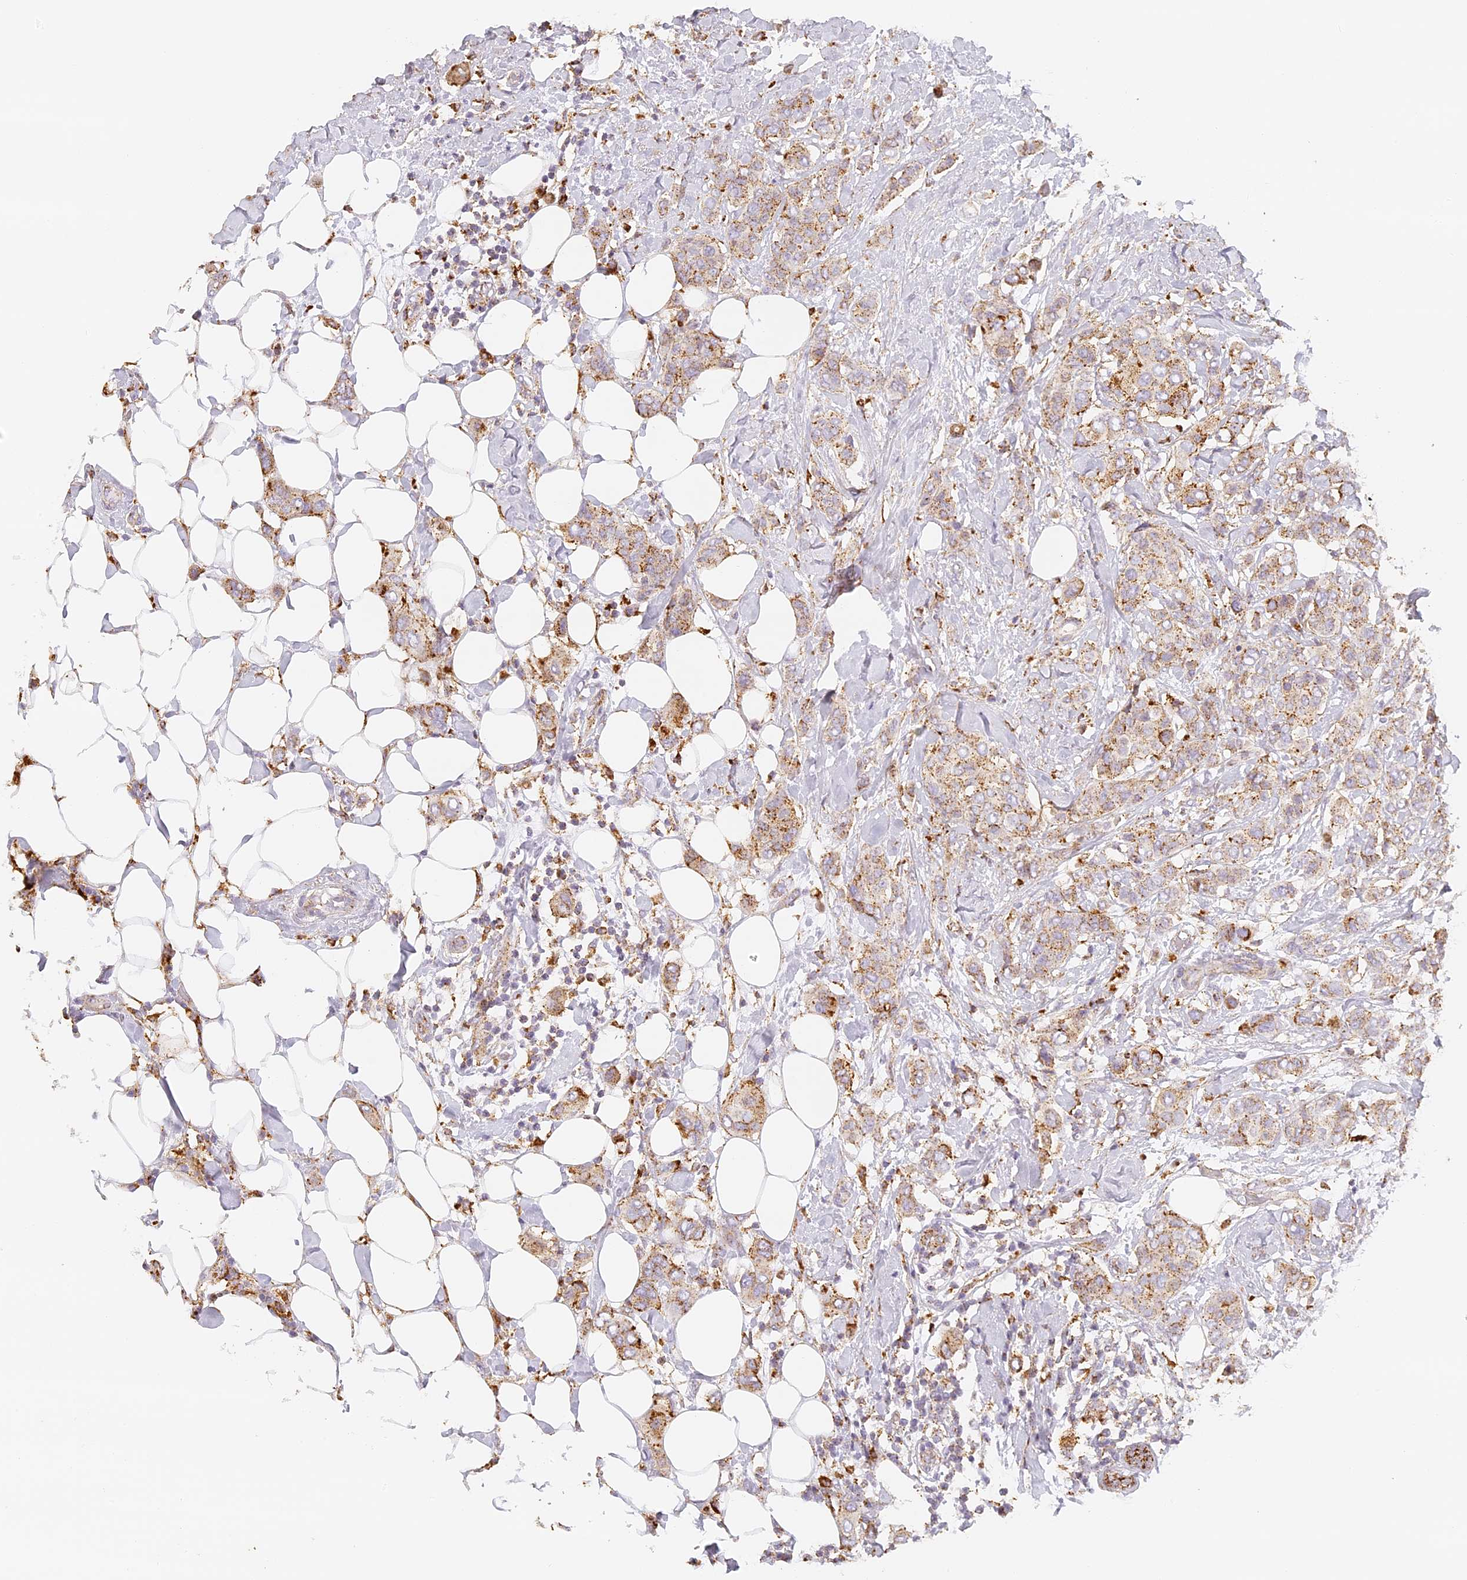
{"staining": {"intensity": "moderate", "quantity": ">75%", "location": "cytoplasmic/membranous"}, "tissue": "breast cancer", "cell_type": "Tumor cells", "image_type": "cancer", "snomed": [{"axis": "morphology", "description": "Lobular carcinoma"}, {"axis": "topography", "description": "Breast"}], "caption": "Moderate cytoplasmic/membranous staining is present in approximately >75% of tumor cells in lobular carcinoma (breast). The protein of interest is stained brown, and the nuclei are stained in blue (DAB (3,3'-diaminobenzidine) IHC with brightfield microscopy, high magnification).", "gene": "LAMP2", "patient": {"sex": "female", "age": 51}}